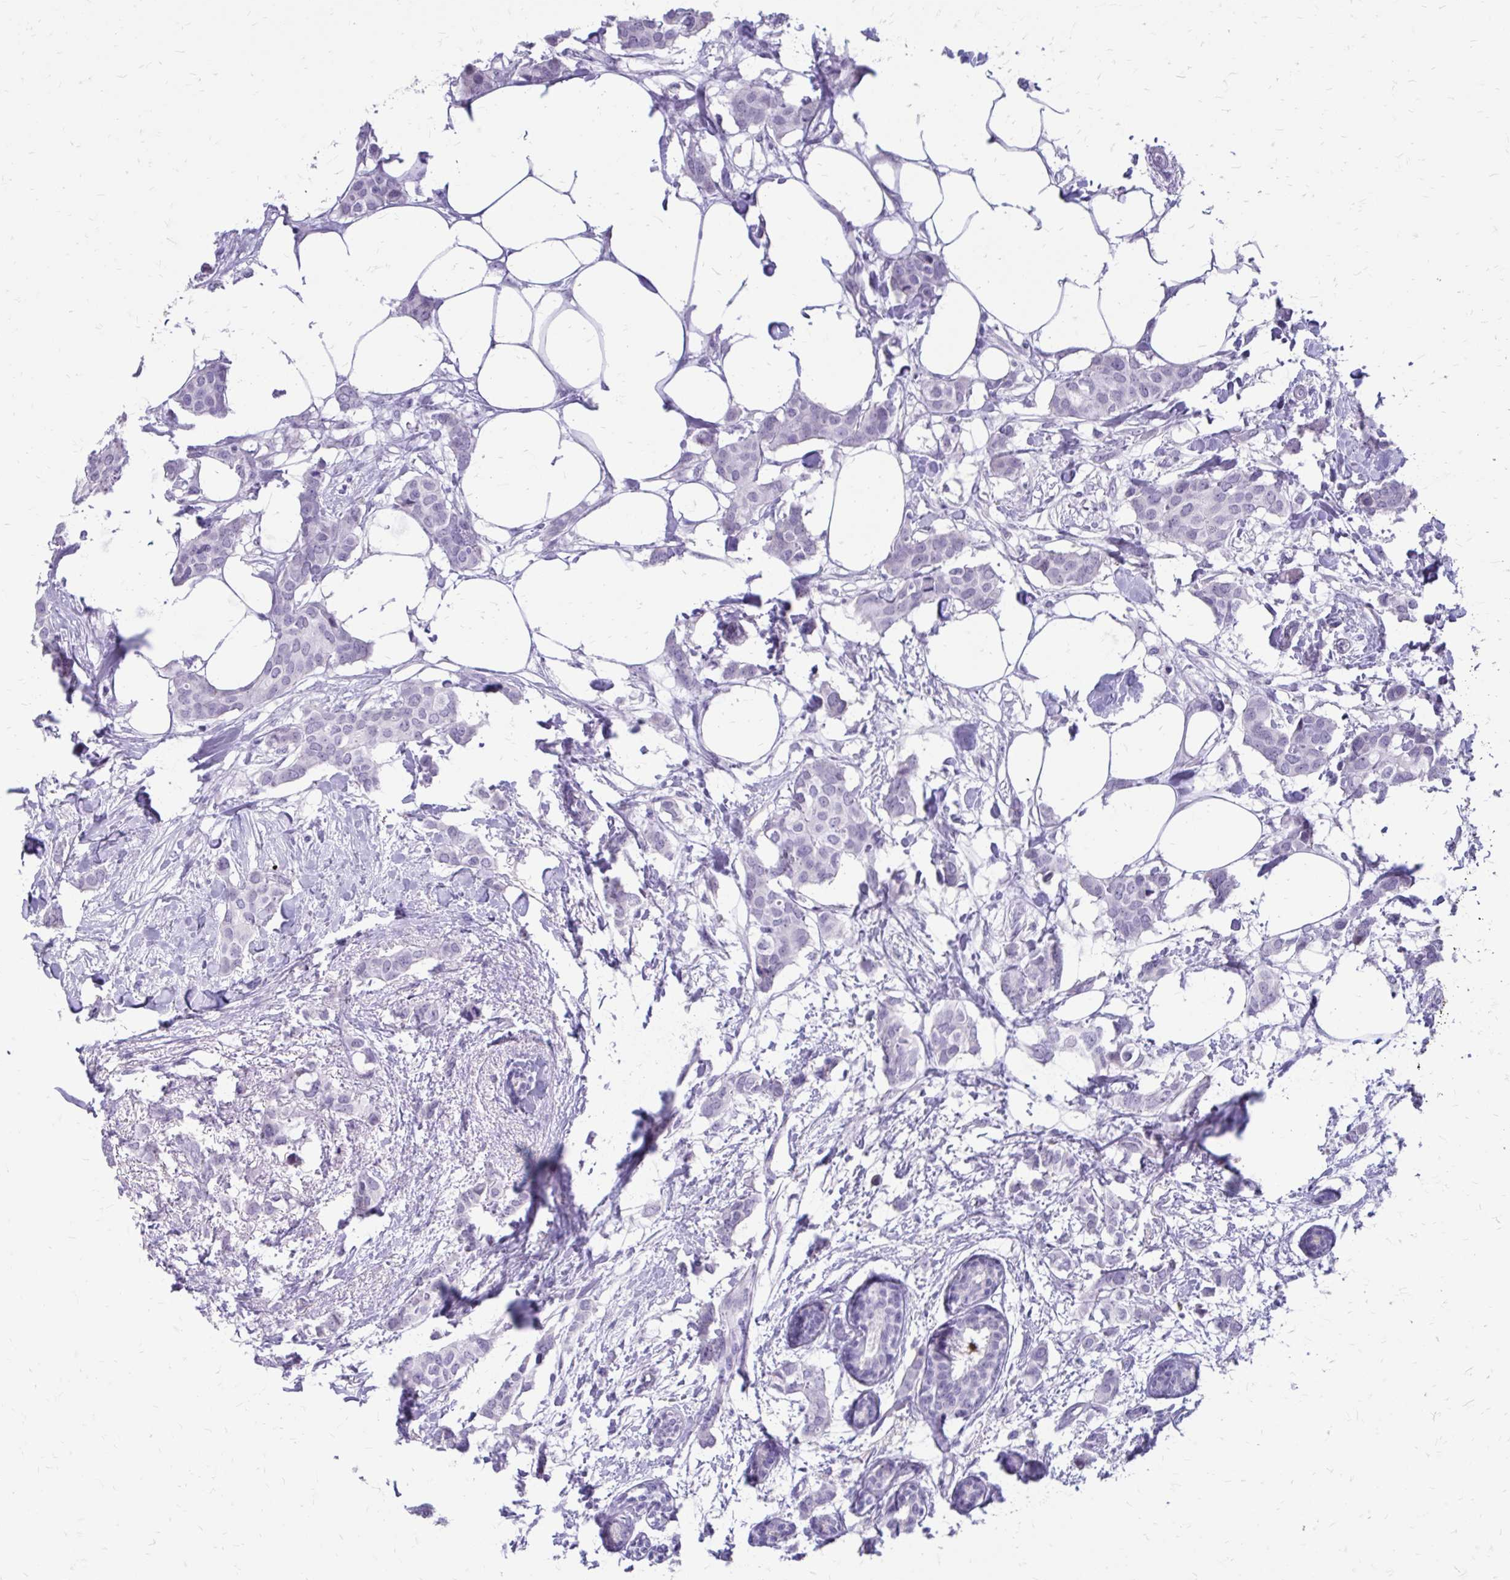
{"staining": {"intensity": "negative", "quantity": "none", "location": "none"}, "tissue": "breast cancer", "cell_type": "Tumor cells", "image_type": "cancer", "snomed": [{"axis": "morphology", "description": "Duct carcinoma"}, {"axis": "topography", "description": "Breast"}], "caption": "An immunohistochemistry (IHC) micrograph of breast cancer is shown. There is no staining in tumor cells of breast cancer.", "gene": "LCN15", "patient": {"sex": "female", "age": 62}}